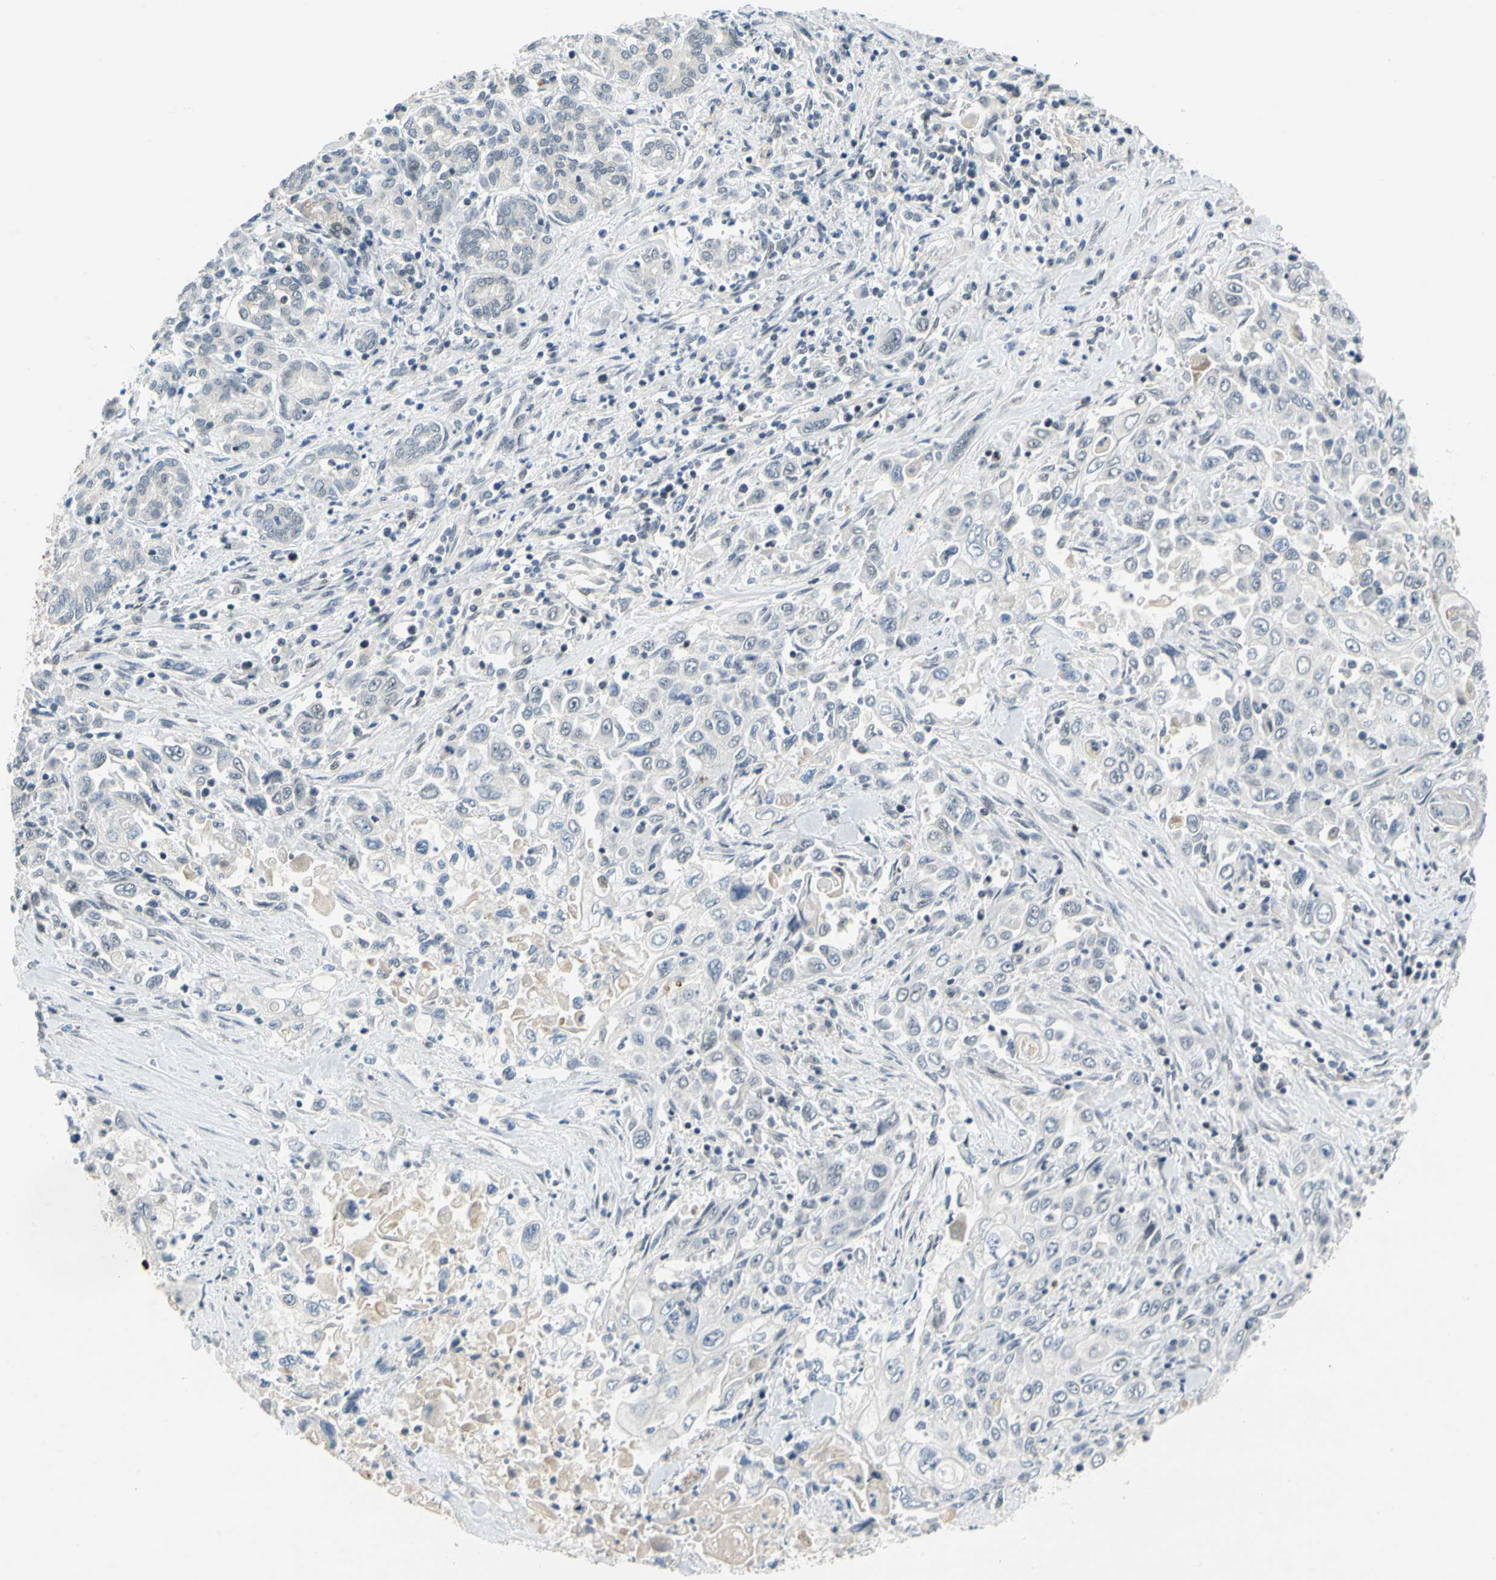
{"staining": {"intensity": "negative", "quantity": "none", "location": "none"}, "tissue": "pancreatic cancer", "cell_type": "Tumor cells", "image_type": "cancer", "snomed": [{"axis": "morphology", "description": "Adenocarcinoma, NOS"}, {"axis": "topography", "description": "Pancreas"}], "caption": "Immunohistochemistry histopathology image of neoplastic tissue: pancreatic adenocarcinoma stained with DAB reveals no significant protein expression in tumor cells.", "gene": "POGZ", "patient": {"sex": "male", "age": 70}}